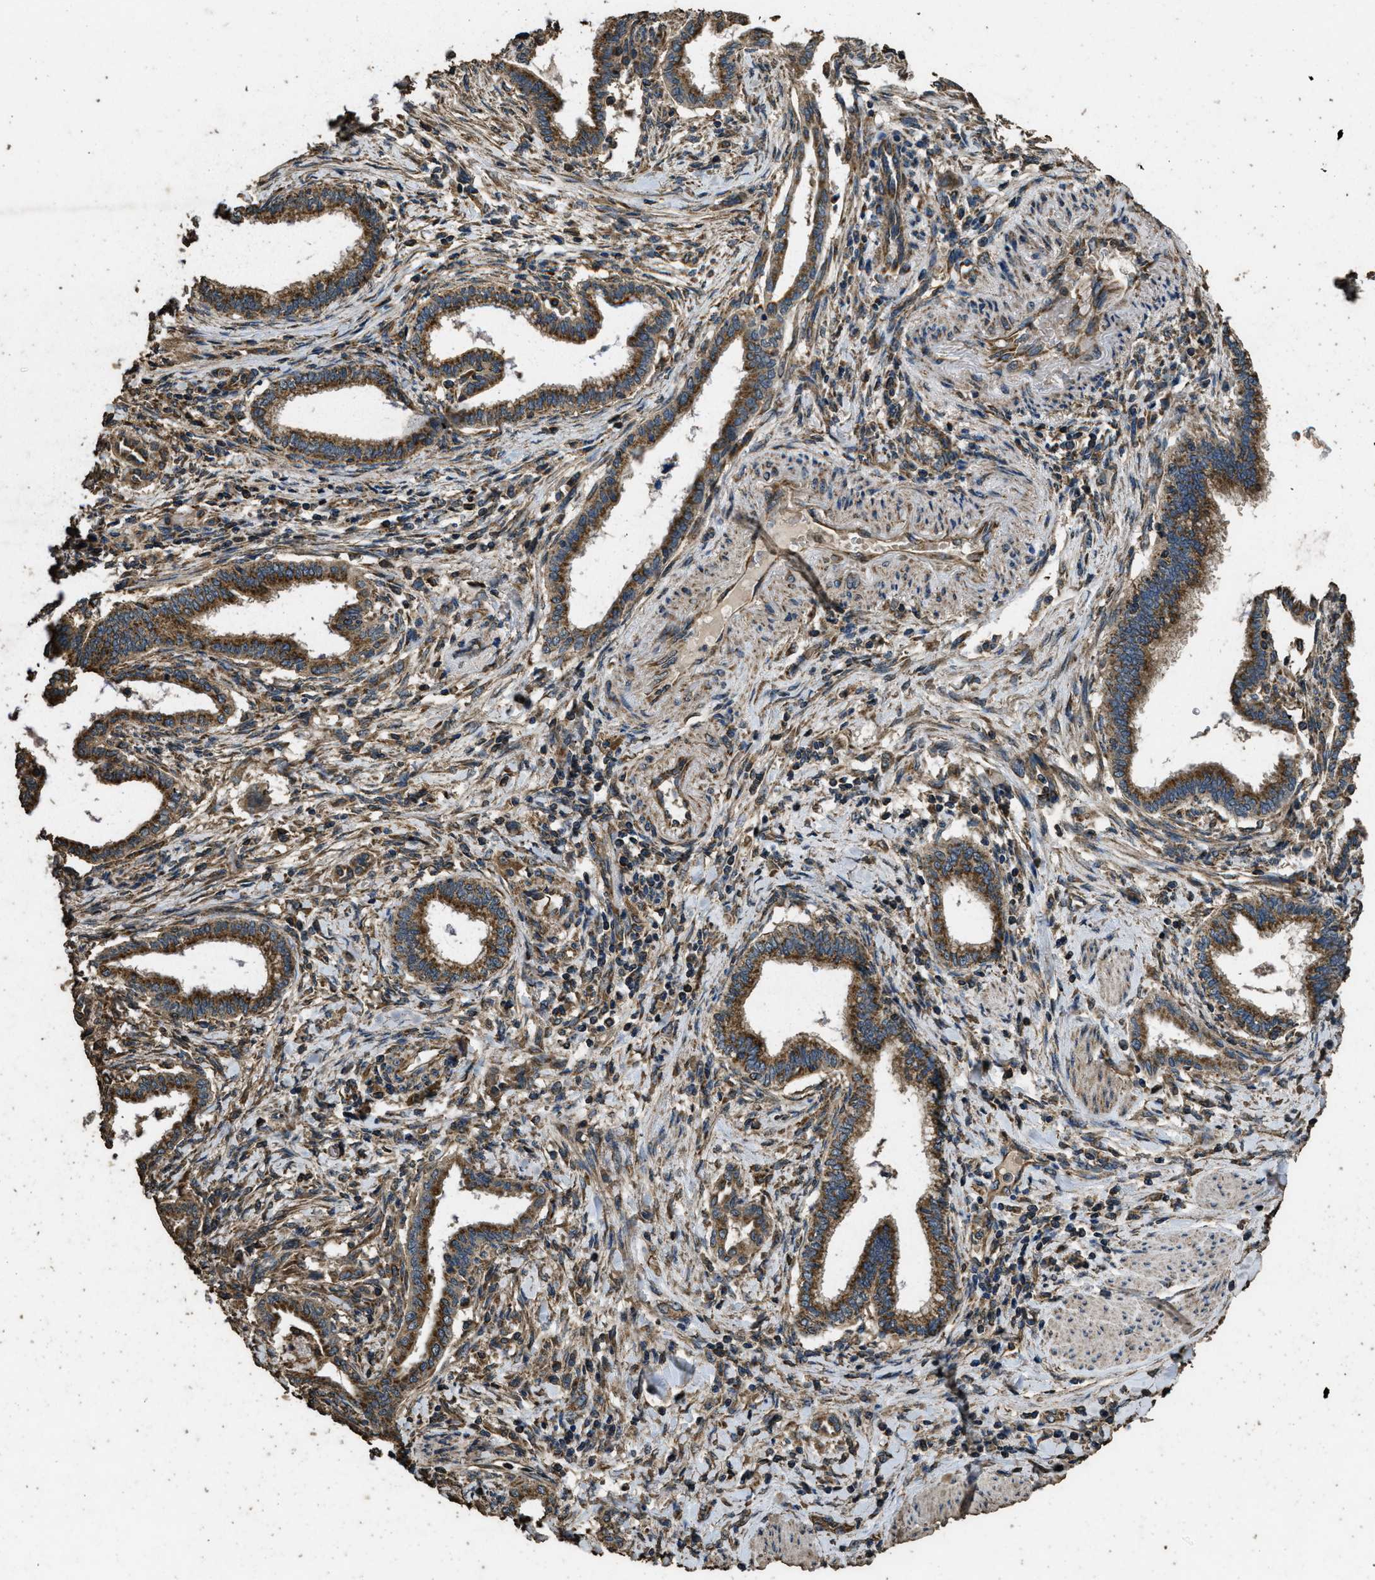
{"staining": {"intensity": "strong", "quantity": ">75%", "location": "cytoplasmic/membranous"}, "tissue": "pancreatic cancer", "cell_type": "Tumor cells", "image_type": "cancer", "snomed": [{"axis": "morphology", "description": "Adenocarcinoma, NOS"}, {"axis": "topography", "description": "Pancreas"}], "caption": "Adenocarcinoma (pancreatic) stained with a brown dye shows strong cytoplasmic/membranous positive expression in about >75% of tumor cells.", "gene": "CYRIA", "patient": {"sex": "female", "age": 64}}